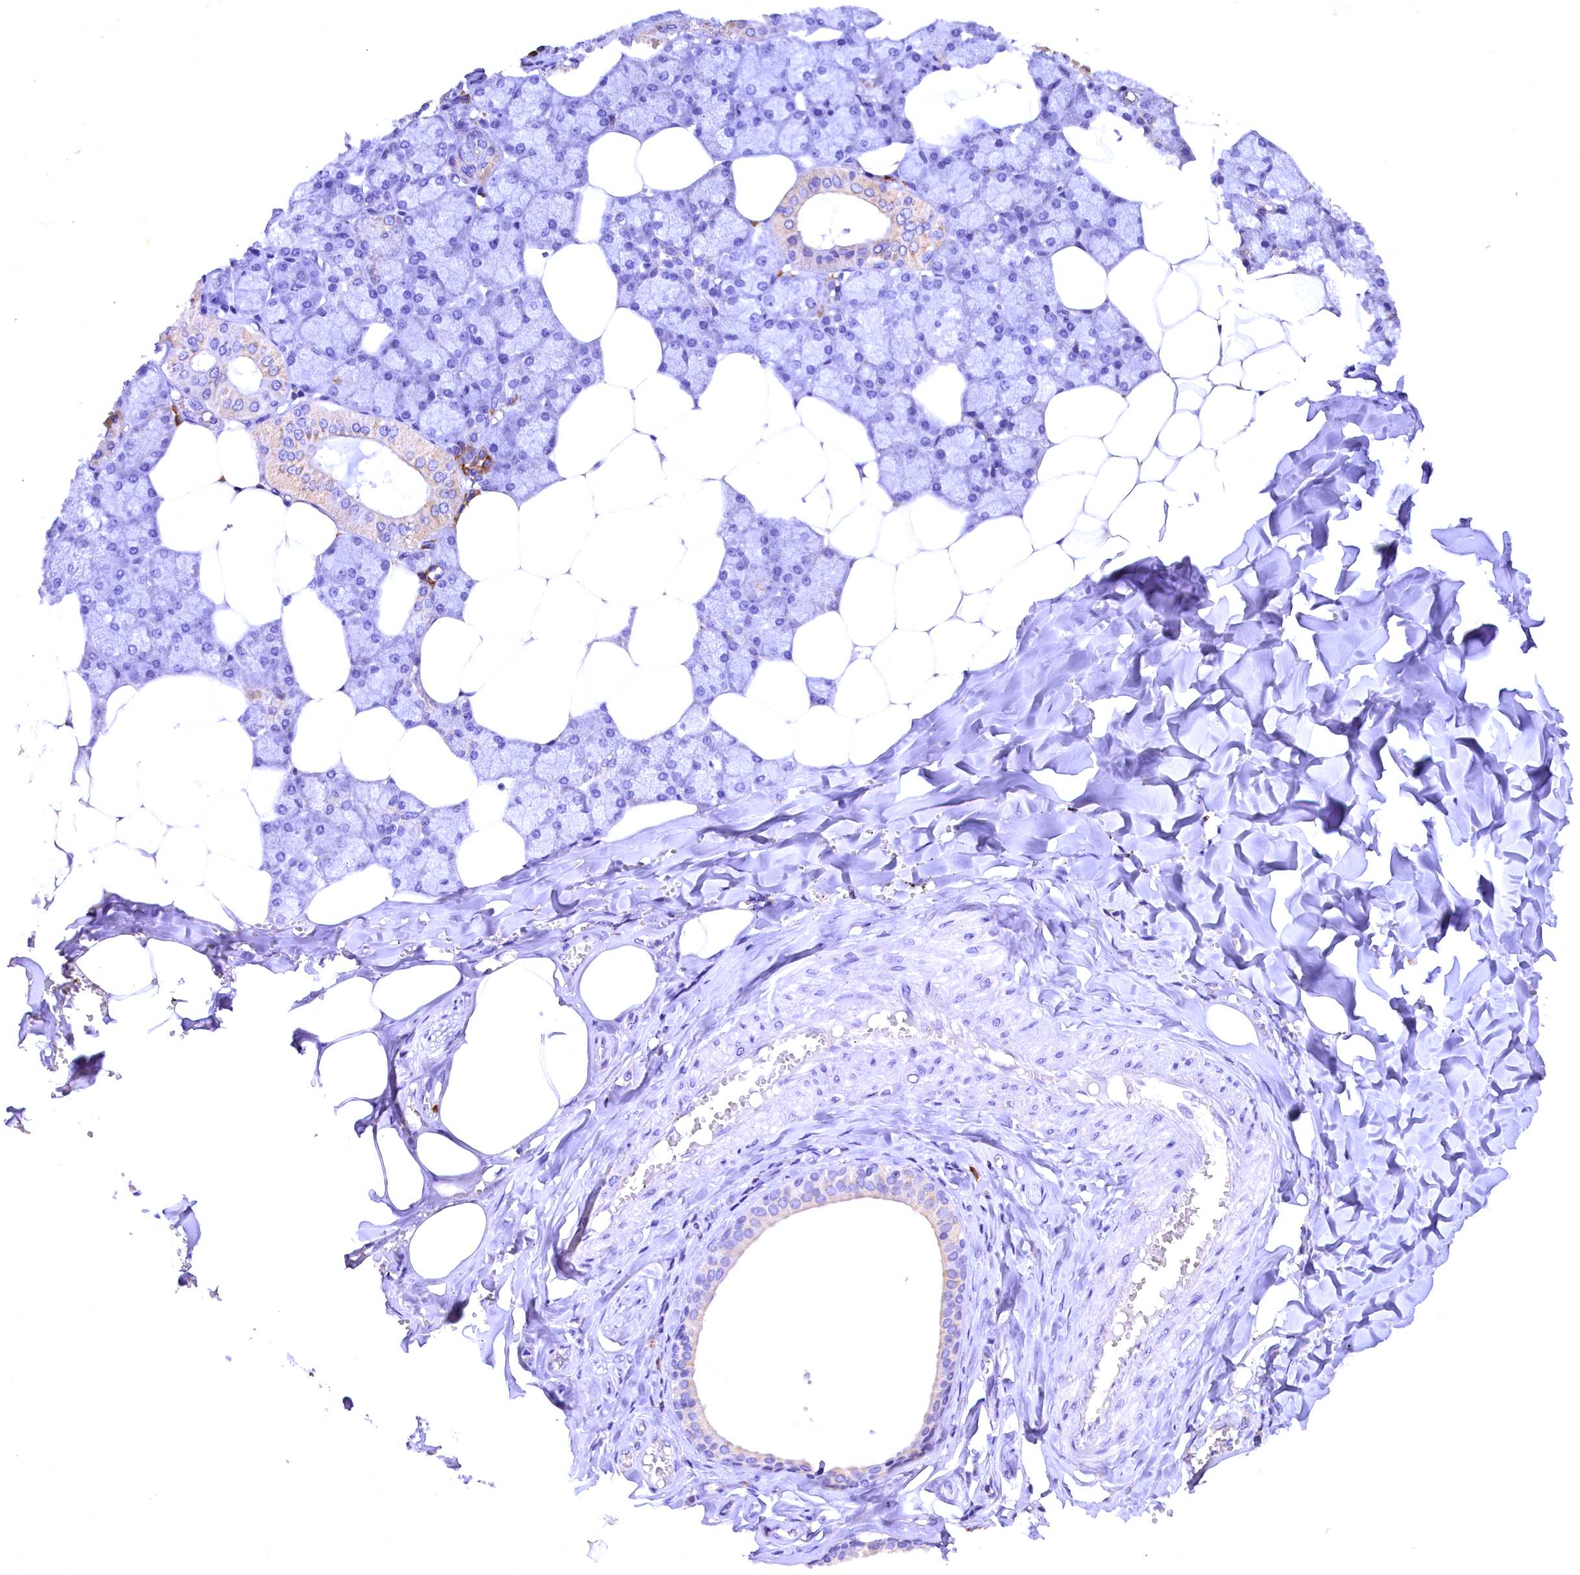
{"staining": {"intensity": "moderate", "quantity": "<25%", "location": "cytoplasmic/membranous"}, "tissue": "salivary gland", "cell_type": "Glandular cells", "image_type": "normal", "snomed": [{"axis": "morphology", "description": "Normal tissue, NOS"}, {"axis": "topography", "description": "Salivary gland"}], "caption": "Human salivary gland stained with a brown dye reveals moderate cytoplasmic/membranous positive expression in approximately <25% of glandular cells.", "gene": "ENKD1", "patient": {"sex": "male", "age": 62}}